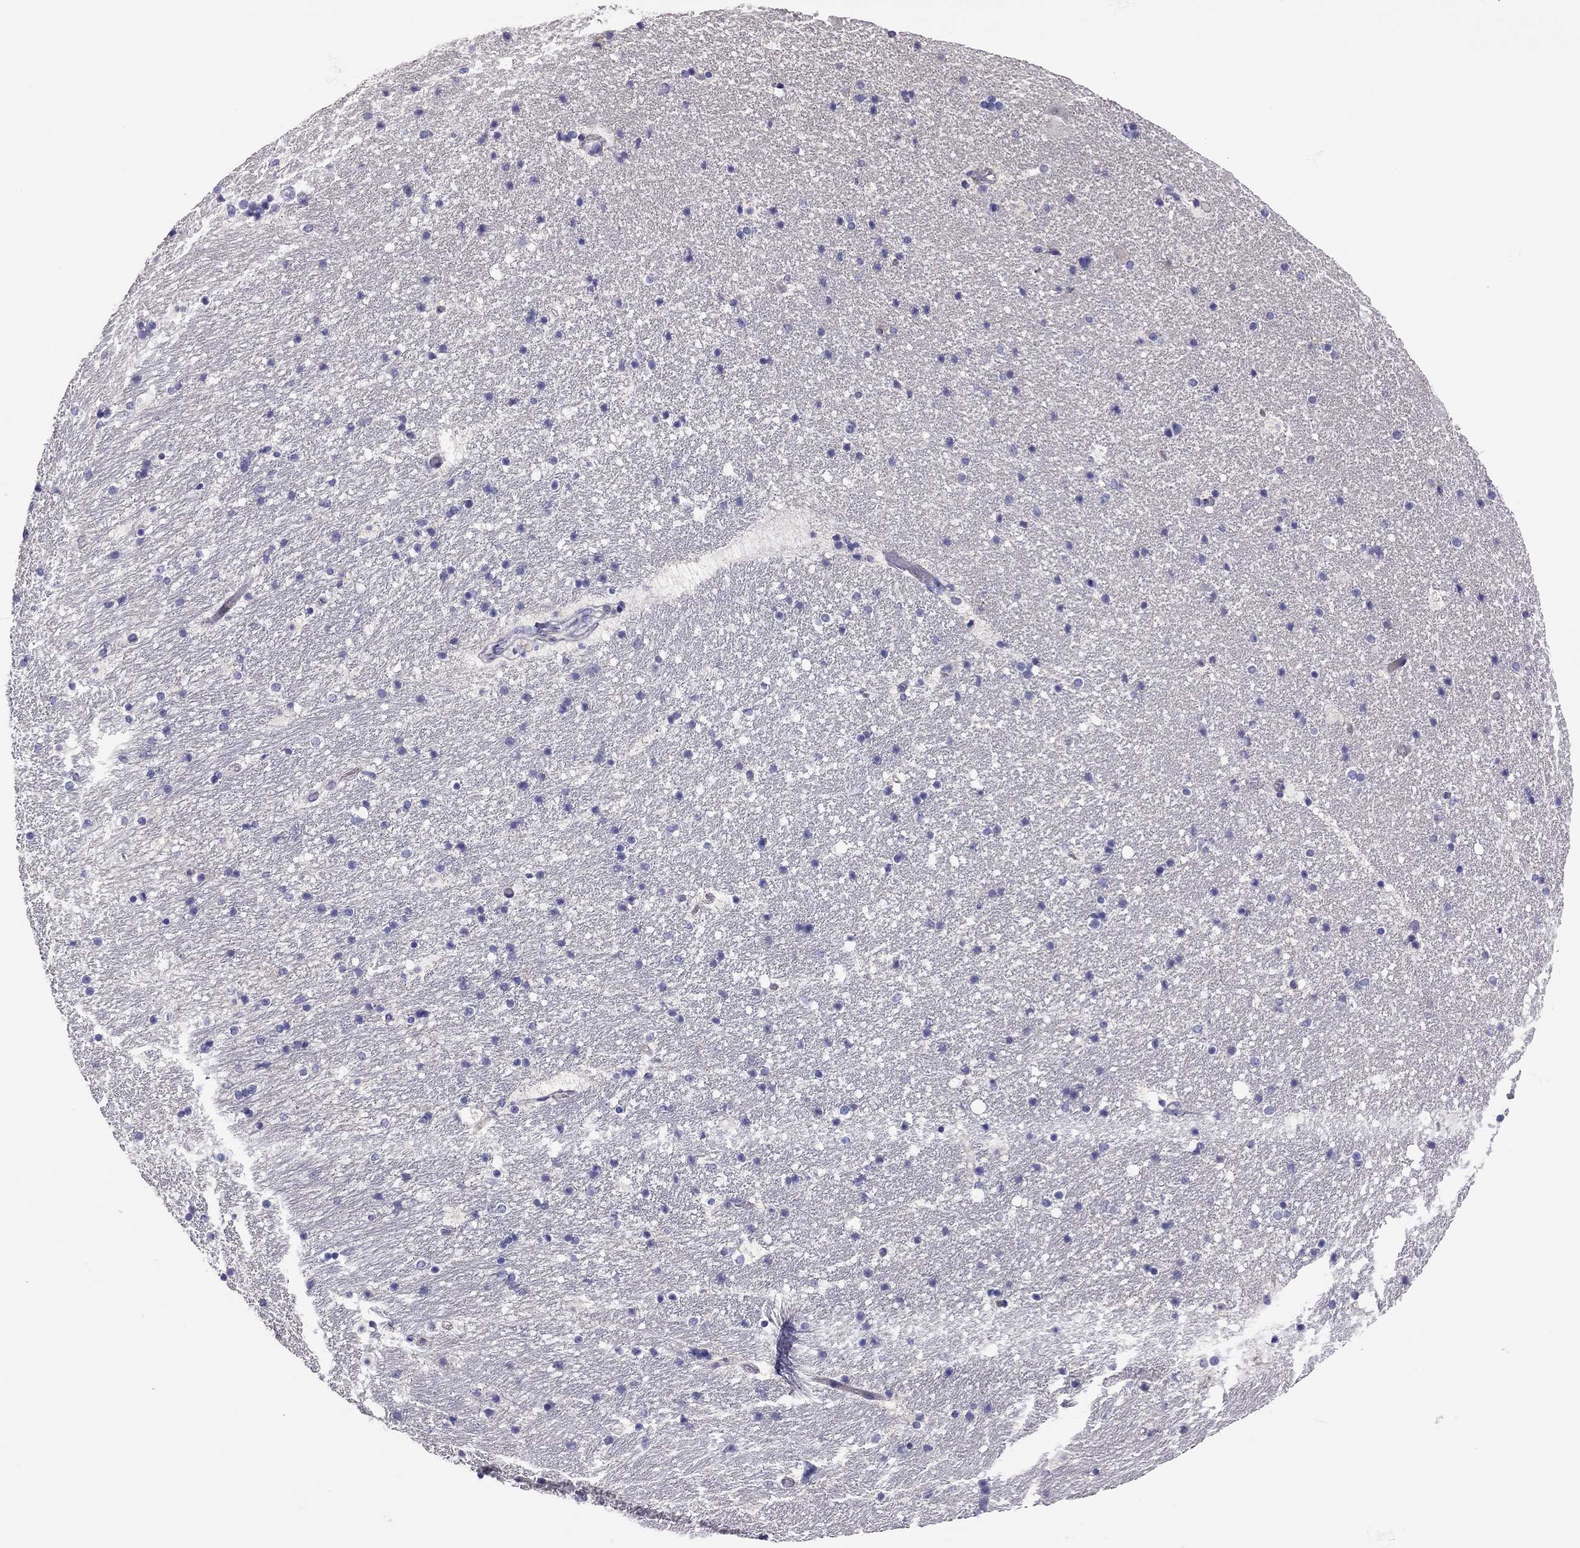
{"staining": {"intensity": "negative", "quantity": "none", "location": "none"}, "tissue": "hippocampus", "cell_type": "Glial cells", "image_type": "normal", "snomed": [{"axis": "morphology", "description": "Normal tissue, NOS"}, {"axis": "topography", "description": "Hippocampus"}], "caption": "Protein analysis of unremarkable hippocampus displays no significant expression in glial cells.", "gene": "SCARB1", "patient": {"sex": "male", "age": 51}}